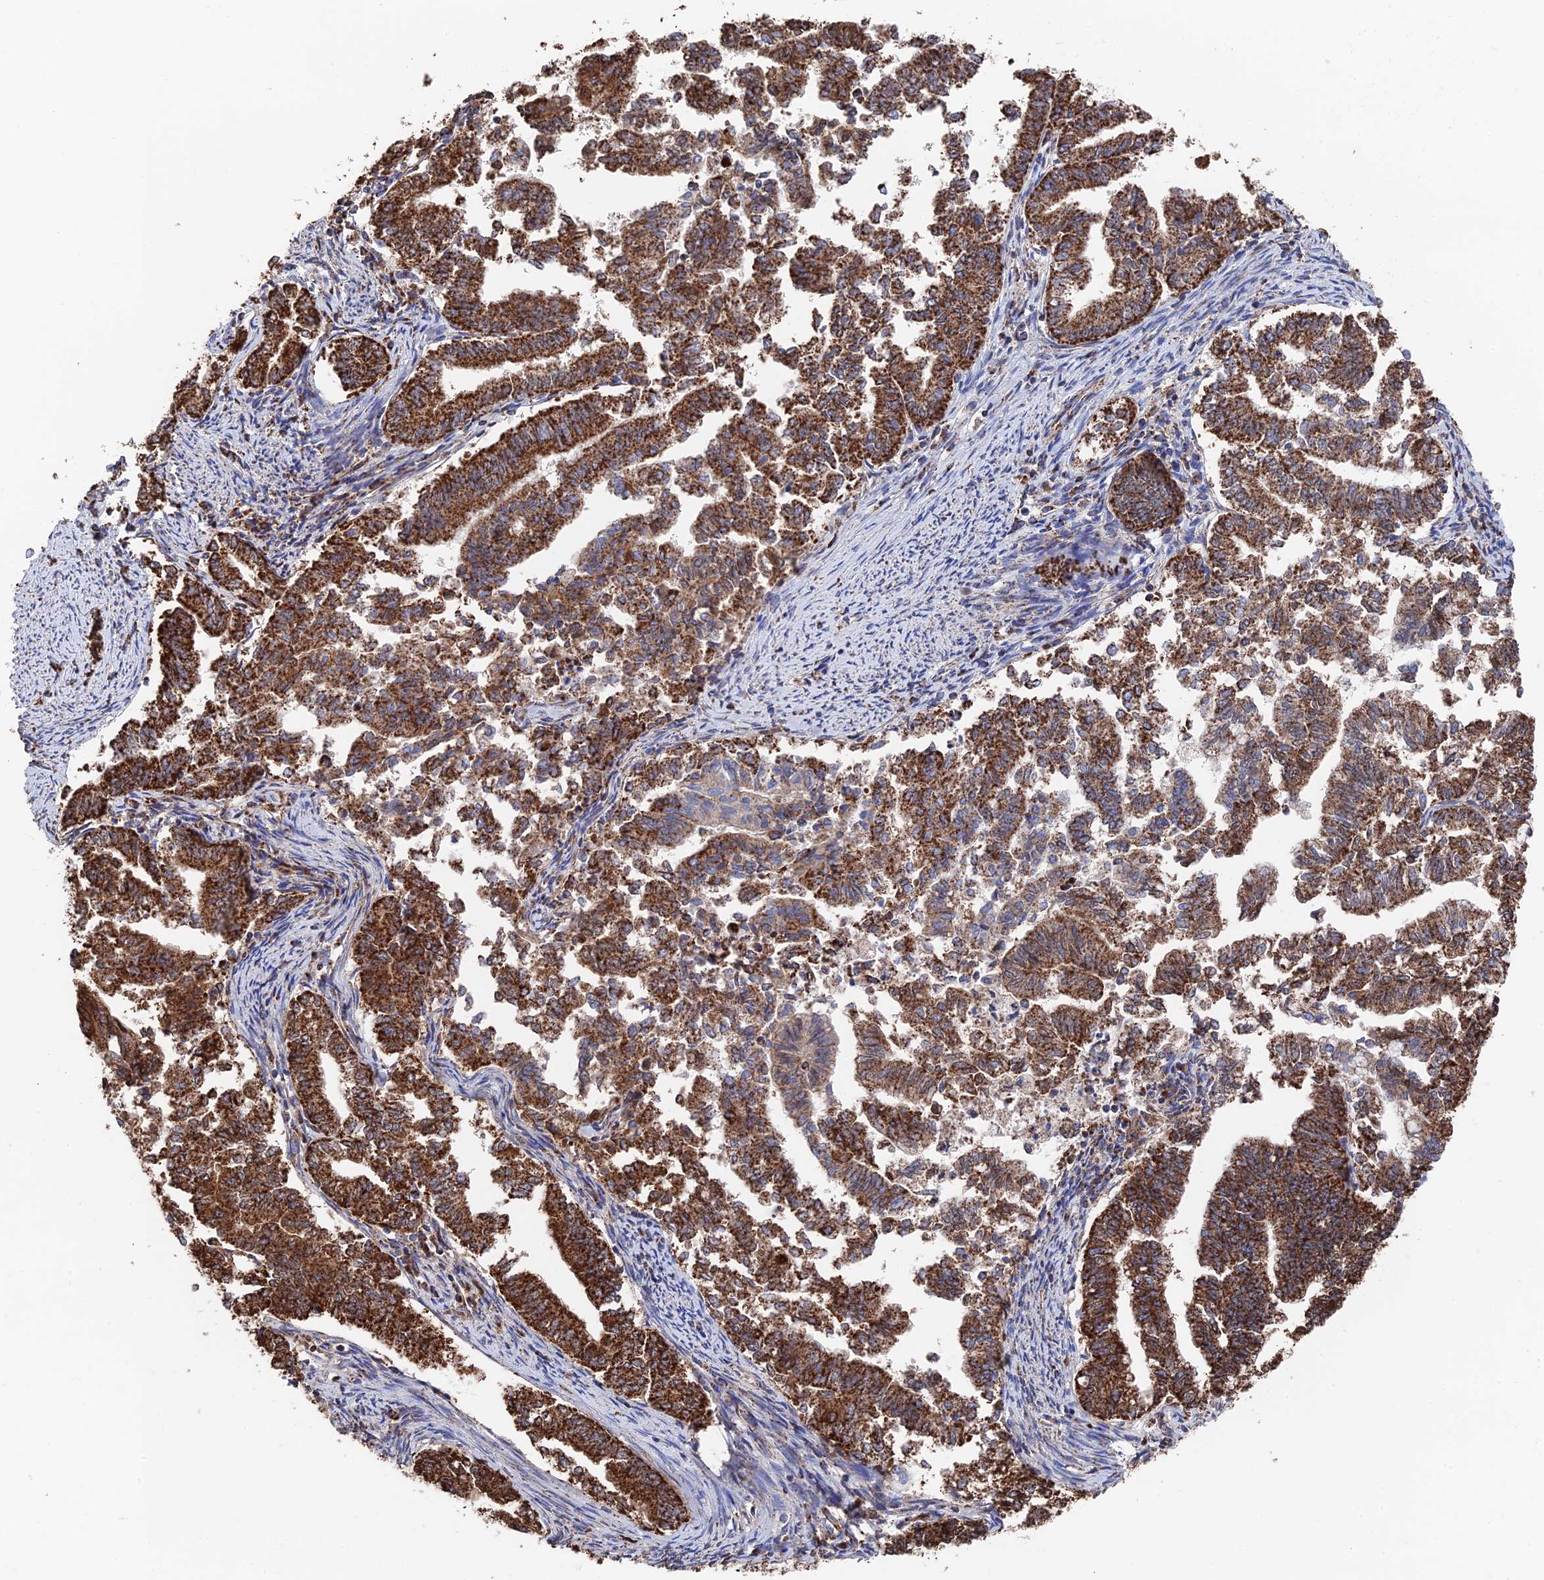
{"staining": {"intensity": "strong", "quantity": ">75%", "location": "cytoplasmic/membranous"}, "tissue": "endometrial cancer", "cell_type": "Tumor cells", "image_type": "cancer", "snomed": [{"axis": "morphology", "description": "Adenocarcinoma, NOS"}, {"axis": "topography", "description": "Endometrium"}], "caption": "Approximately >75% of tumor cells in human endometrial cancer show strong cytoplasmic/membranous protein staining as visualized by brown immunohistochemical staining.", "gene": "HAUS8", "patient": {"sex": "female", "age": 79}}